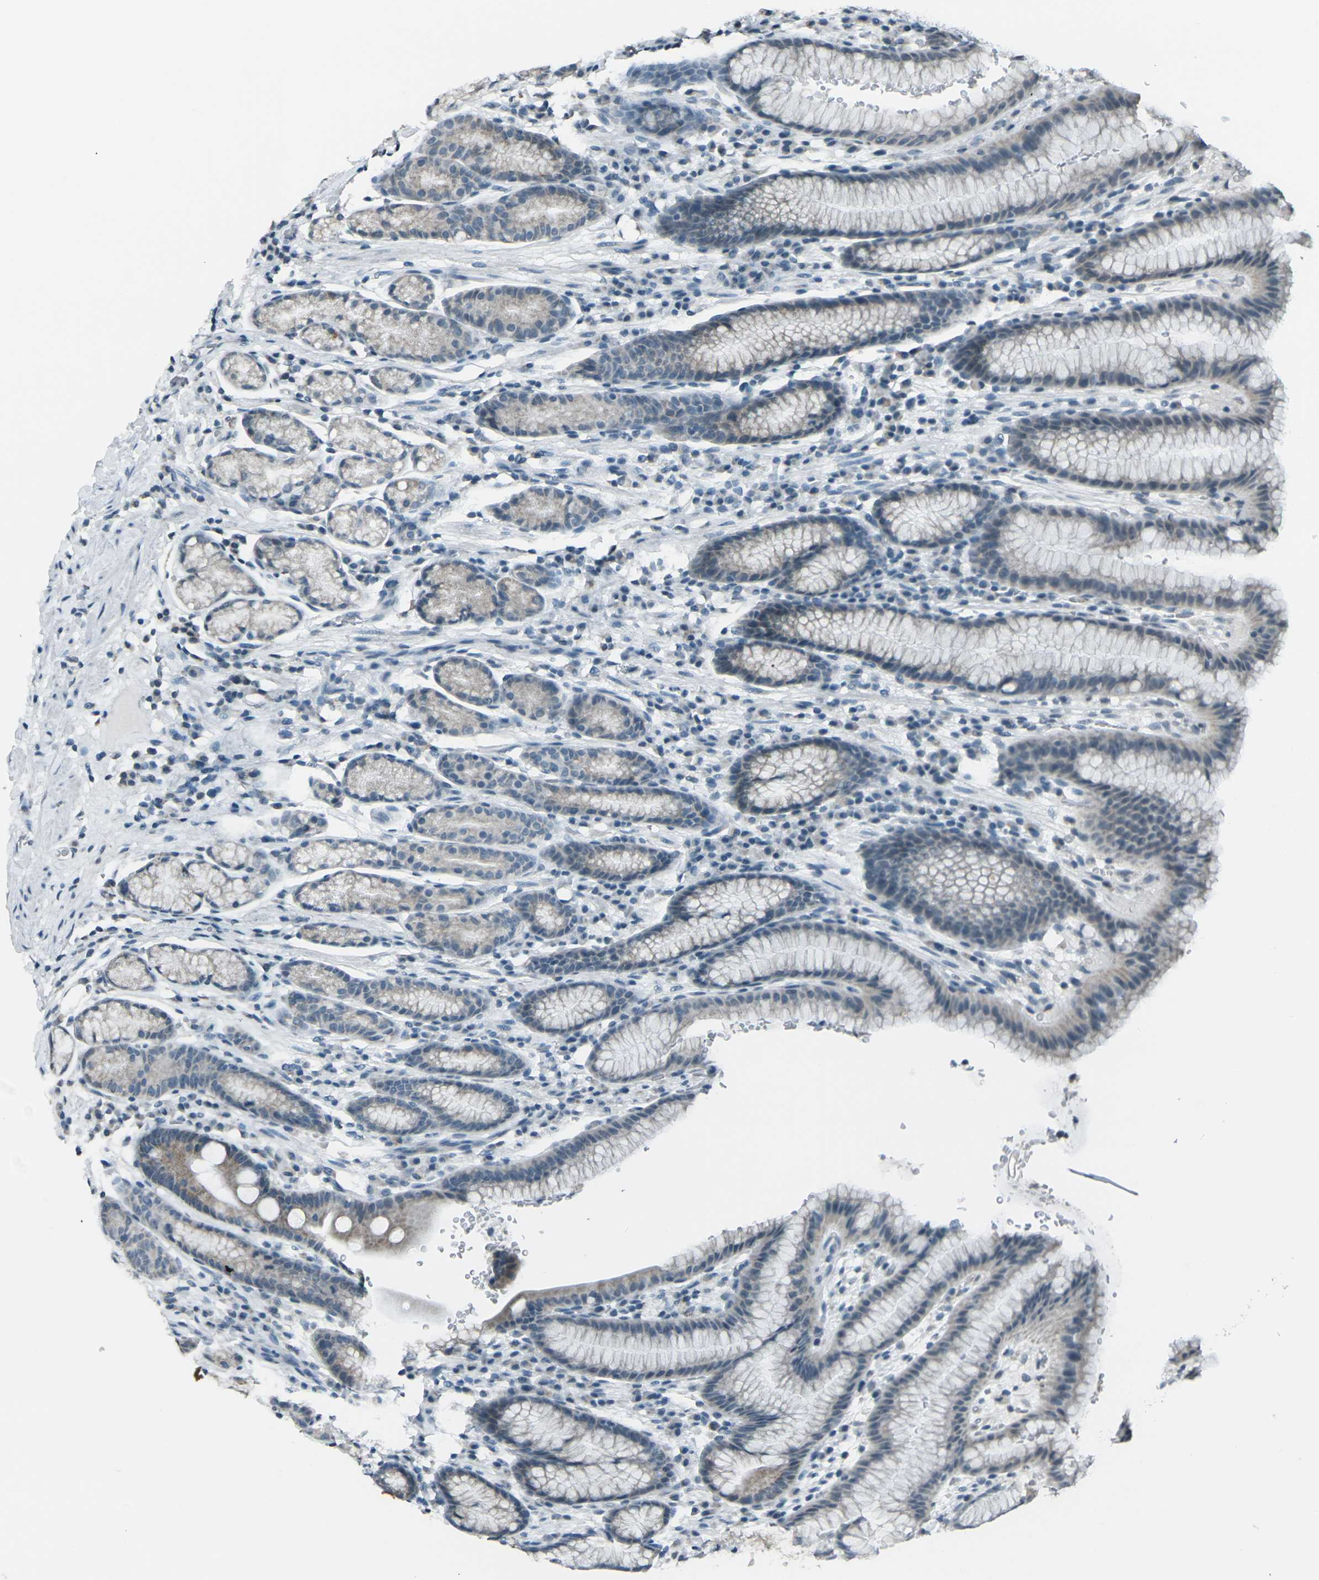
{"staining": {"intensity": "weak", "quantity": "25%-75%", "location": "cytoplasmic/membranous"}, "tissue": "stomach", "cell_type": "Glandular cells", "image_type": "normal", "snomed": [{"axis": "morphology", "description": "Normal tissue, NOS"}, {"axis": "topography", "description": "Stomach, lower"}], "caption": "Unremarkable stomach reveals weak cytoplasmic/membranous staining in approximately 25%-75% of glandular cells The staining was performed using DAB, with brown indicating positive protein expression. Nuclei are stained blue with hematoxylin..", "gene": "H2BC1", "patient": {"sex": "male", "age": 52}}